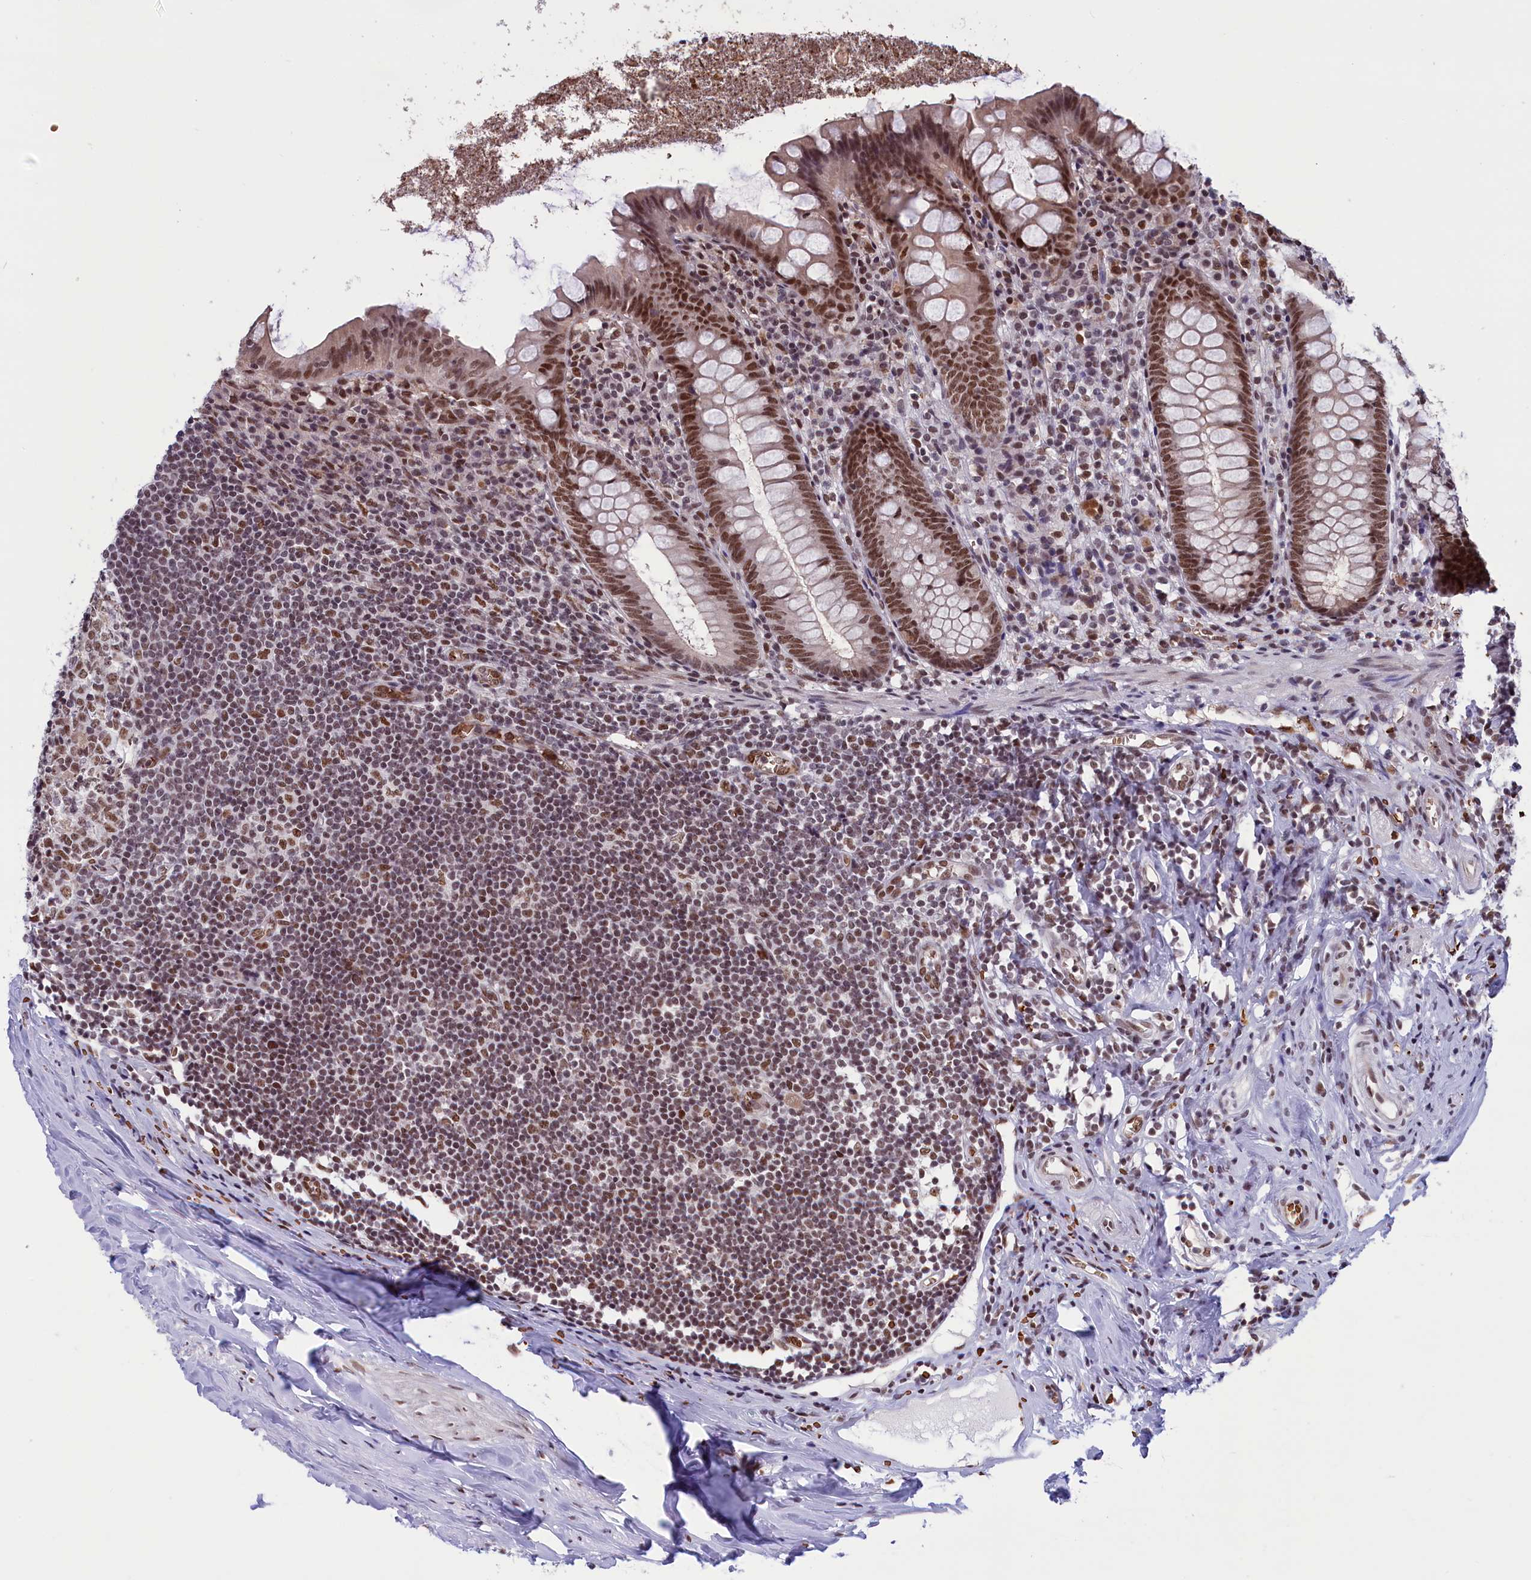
{"staining": {"intensity": "moderate", "quantity": ">75%", "location": "nuclear"}, "tissue": "appendix", "cell_type": "Glandular cells", "image_type": "normal", "snomed": [{"axis": "morphology", "description": "Normal tissue, NOS"}, {"axis": "topography", "description": "Appendix"}], "caption": "A photomicrograph of human appendix stained for a protein shows moderate nuclear brown staining in glandular cells. (Brightfield microscopy of DAB IHC at high magnification).", "gene": "MPHOSPH8", "patient": {"sex": "female", "age": 51}}